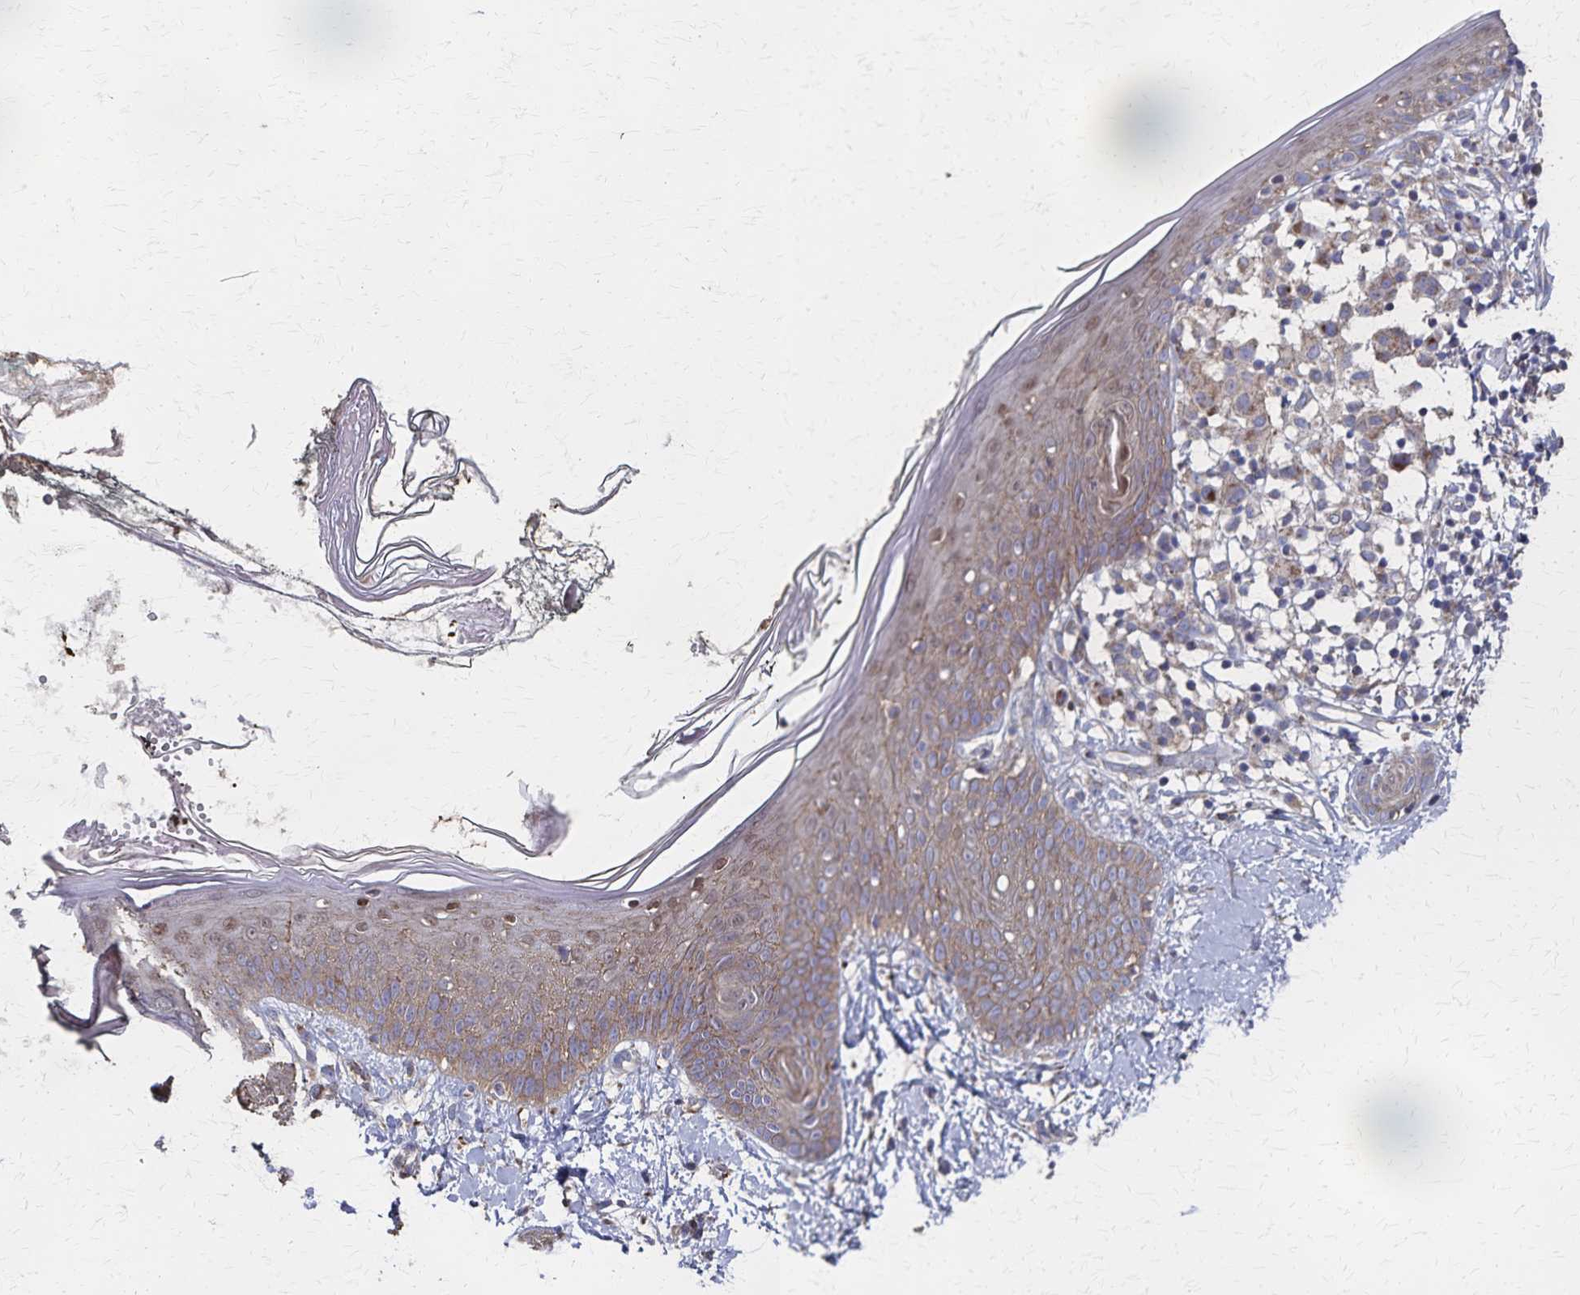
{"staining": {"intensity": "moderate", "quantity": "<25%", "location": "cytoplasmic/membranous"}, "tissue": "skin", "cell_type": "Fibroblasts", "image_type": "normal", "snomed": [{"axis": "morphology", "description": "Normal tissue, NOS"}, {"axis": "topography", "description": "Skin"}], "caption": "A brown stain highlights moderate cytoplasmic/membranous staining of a protein in fibroblasts of benign human skin. (Brightfield microscopy of DAB IHC at high magnification).", "gene": "PGAP2", "patient": {"sex": "female", "age": 34}}